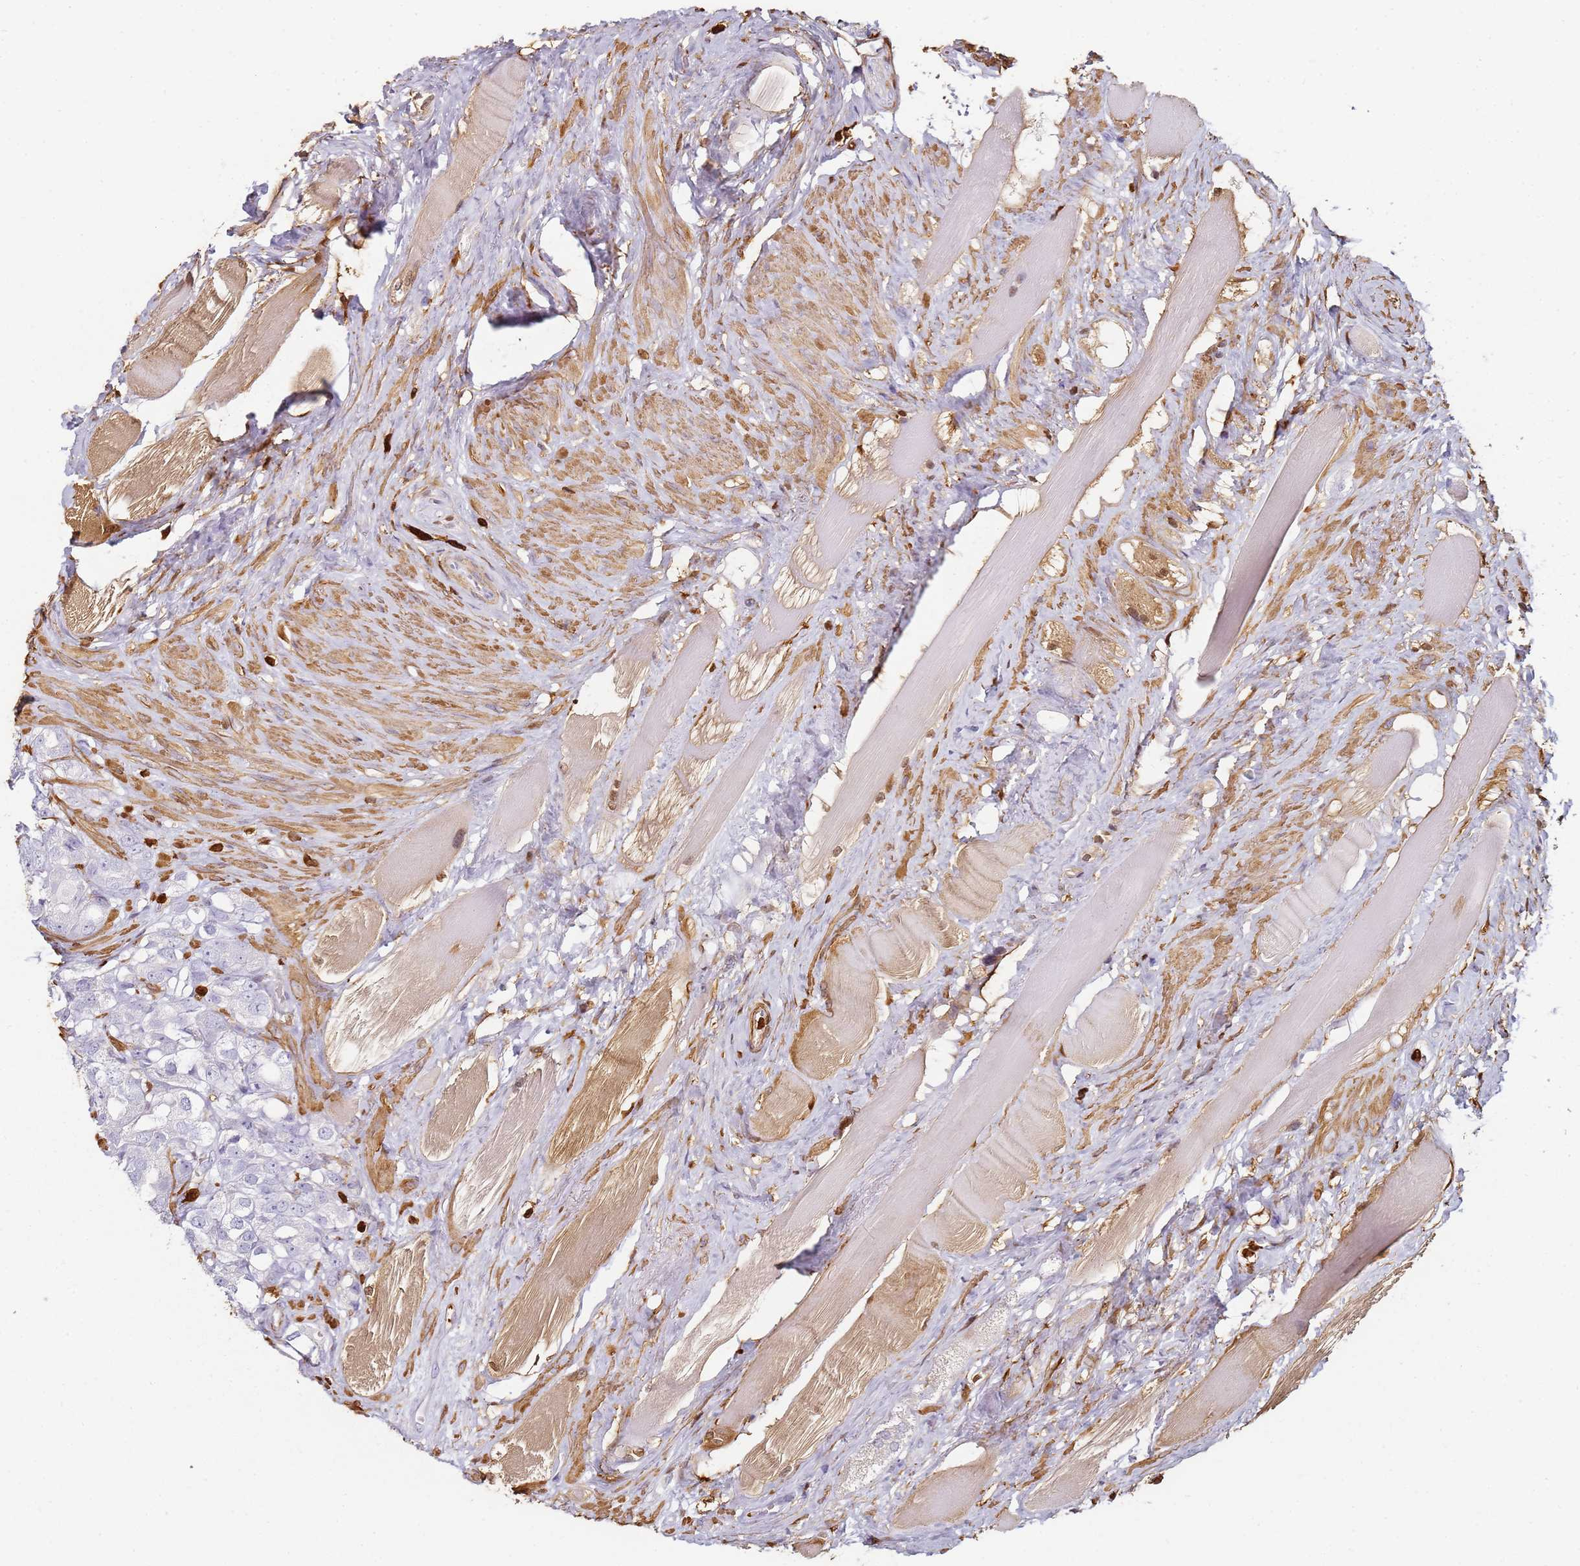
{"staining": {"intensity": "negative", "quantity": "none", "location": "none"}, "tissue": "prostate cancer", "cell_type": "Tumor cells", "image_type": "cancer", "snomed": [{"axis": "morphology", "description": "Adenocarcinoma, NOS"}, {"axis": "topography", "description": "Prostate"}], "caption": "Image shows no significant protein expression in tumor cells of prostate adenocarcinoma.", "gene": "S100A4", "patient": {"sex": "male", "age": 79}}